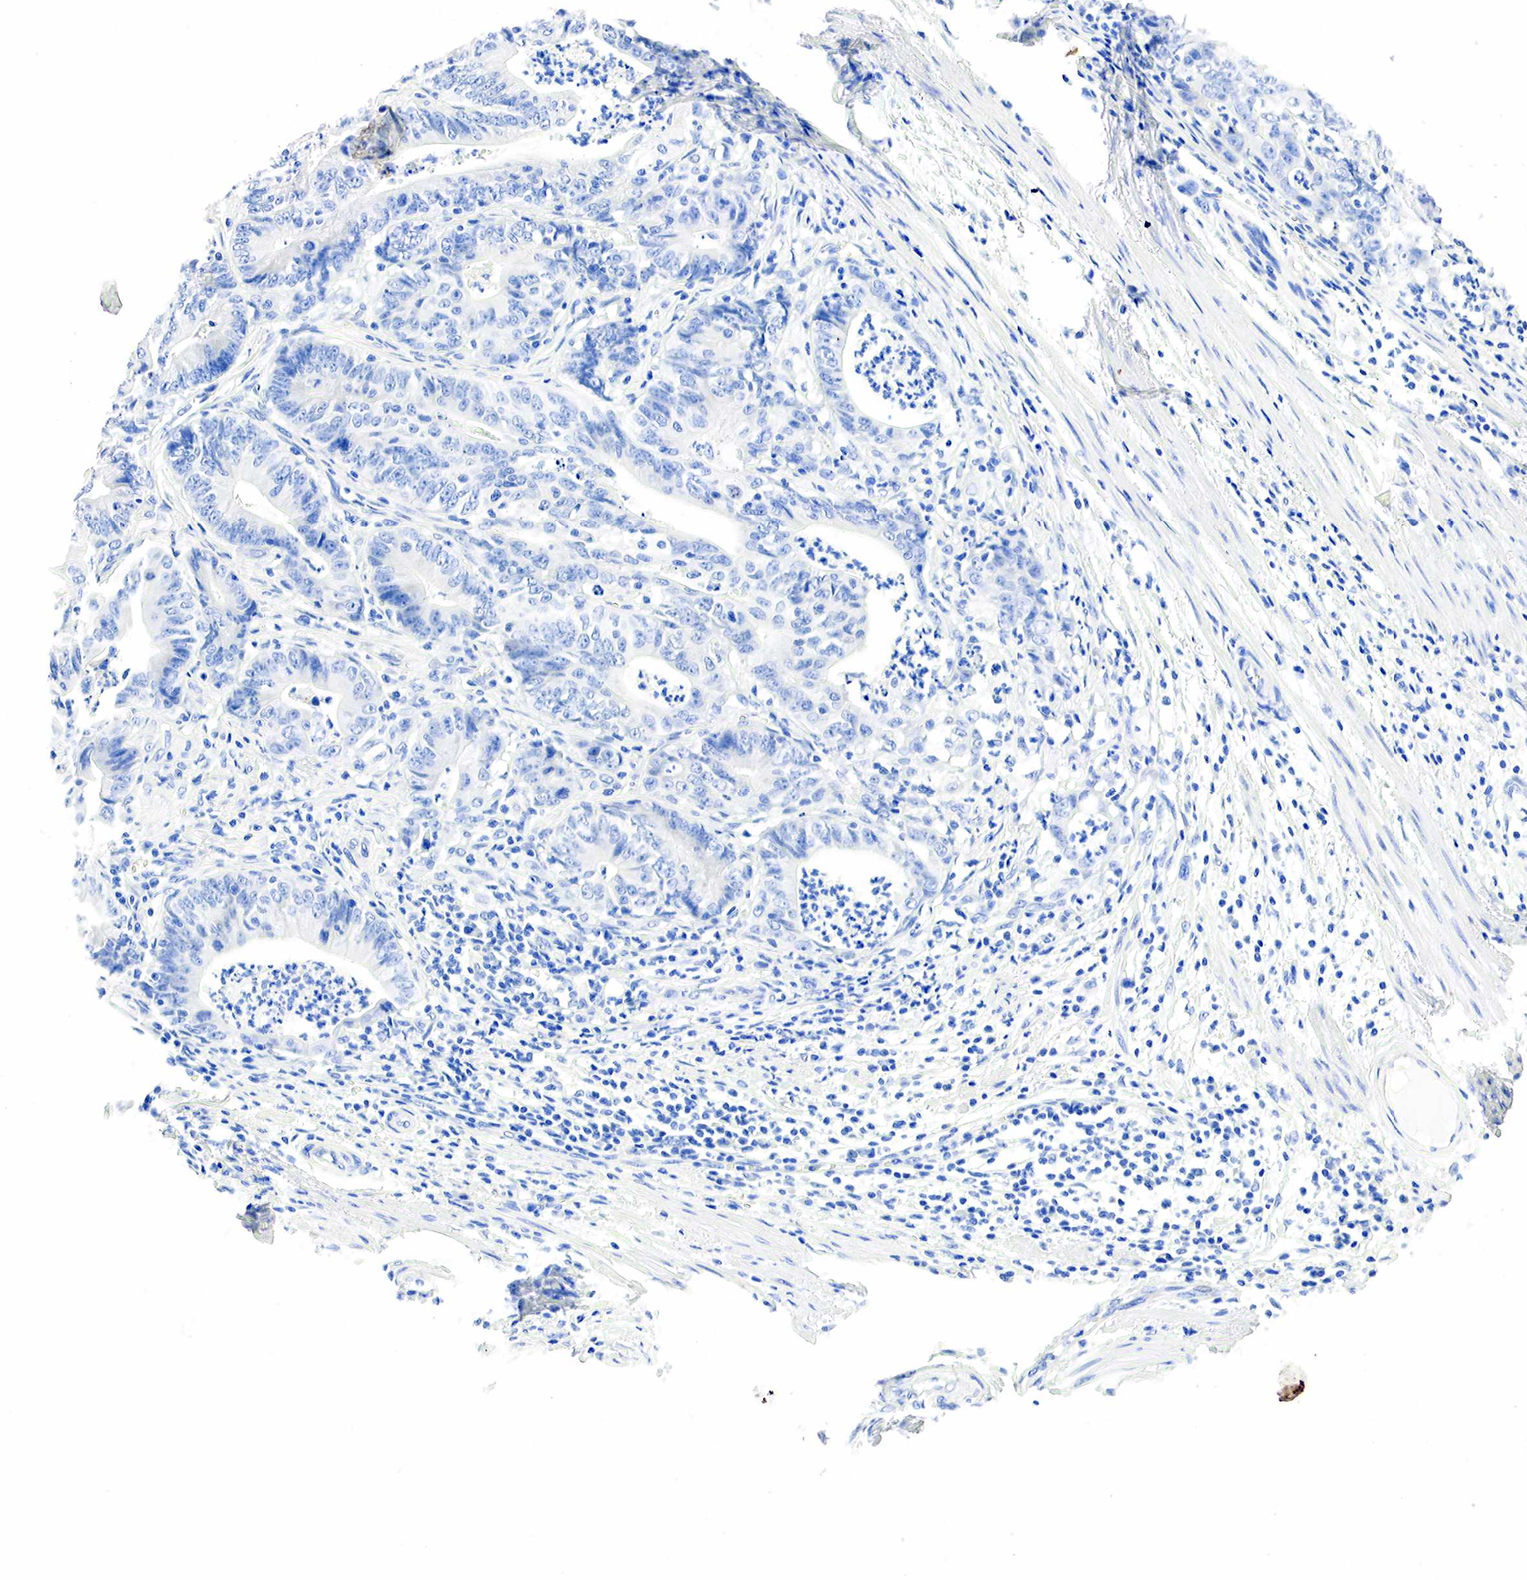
{"staining": {"intensity": "negative", "quantity": "none", "location": "none"}, "tissue": "stomach cancer", "cell_type": "Tumor cells", "image_type": "cancer", "snomed": [{"axis": "morphology", "description": "Adenocarcinoma, NOS"}, {"axis": "topography", "description": "Stomach, lower"}], "caption": "Image shows no significant protein expression in tumor cells of adenocarcinoma (stomach).", "gene": "PGR", "patient": {"sex": "female", "age": 86}}